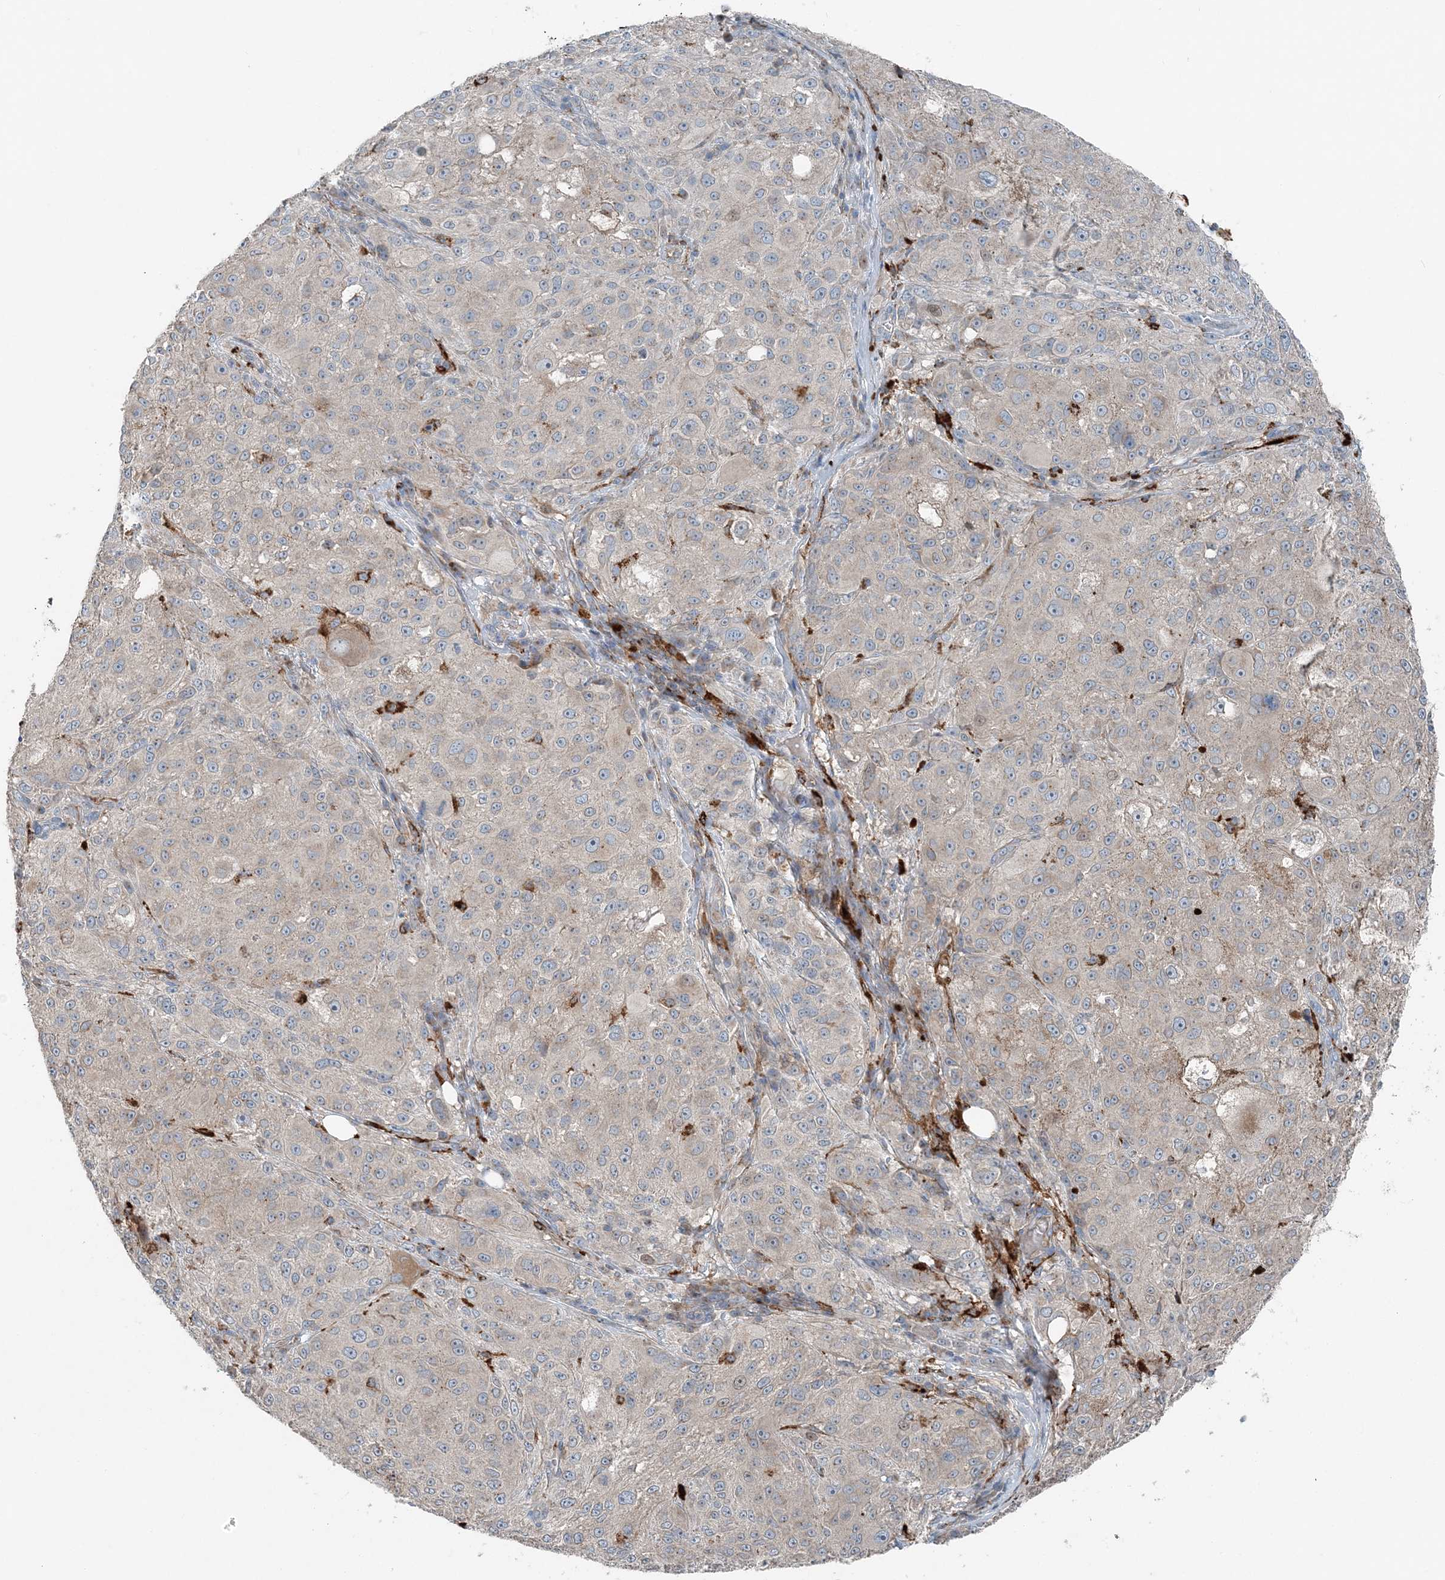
{"staining": {"intensity": "weak", "quantity": "<25%", "location": "cytoplasmic/membranous"}, "tissue": "melanoma", "cell_type": "Tumor cells", "image_type": "cancer", "snomed": [{"axis": "morphology", "description": "Necrosis, NOS"}, {"axis": "morphology", "description": "Malignant melanoma, NOS"}, {"axis": "topography", "description": "Skin"}], "caption": "The photomicrograph displays no significant staining in tumor cells of malignant melanoma.", "gene": "KY", "patient": {"sex": "female", "age": 87}}